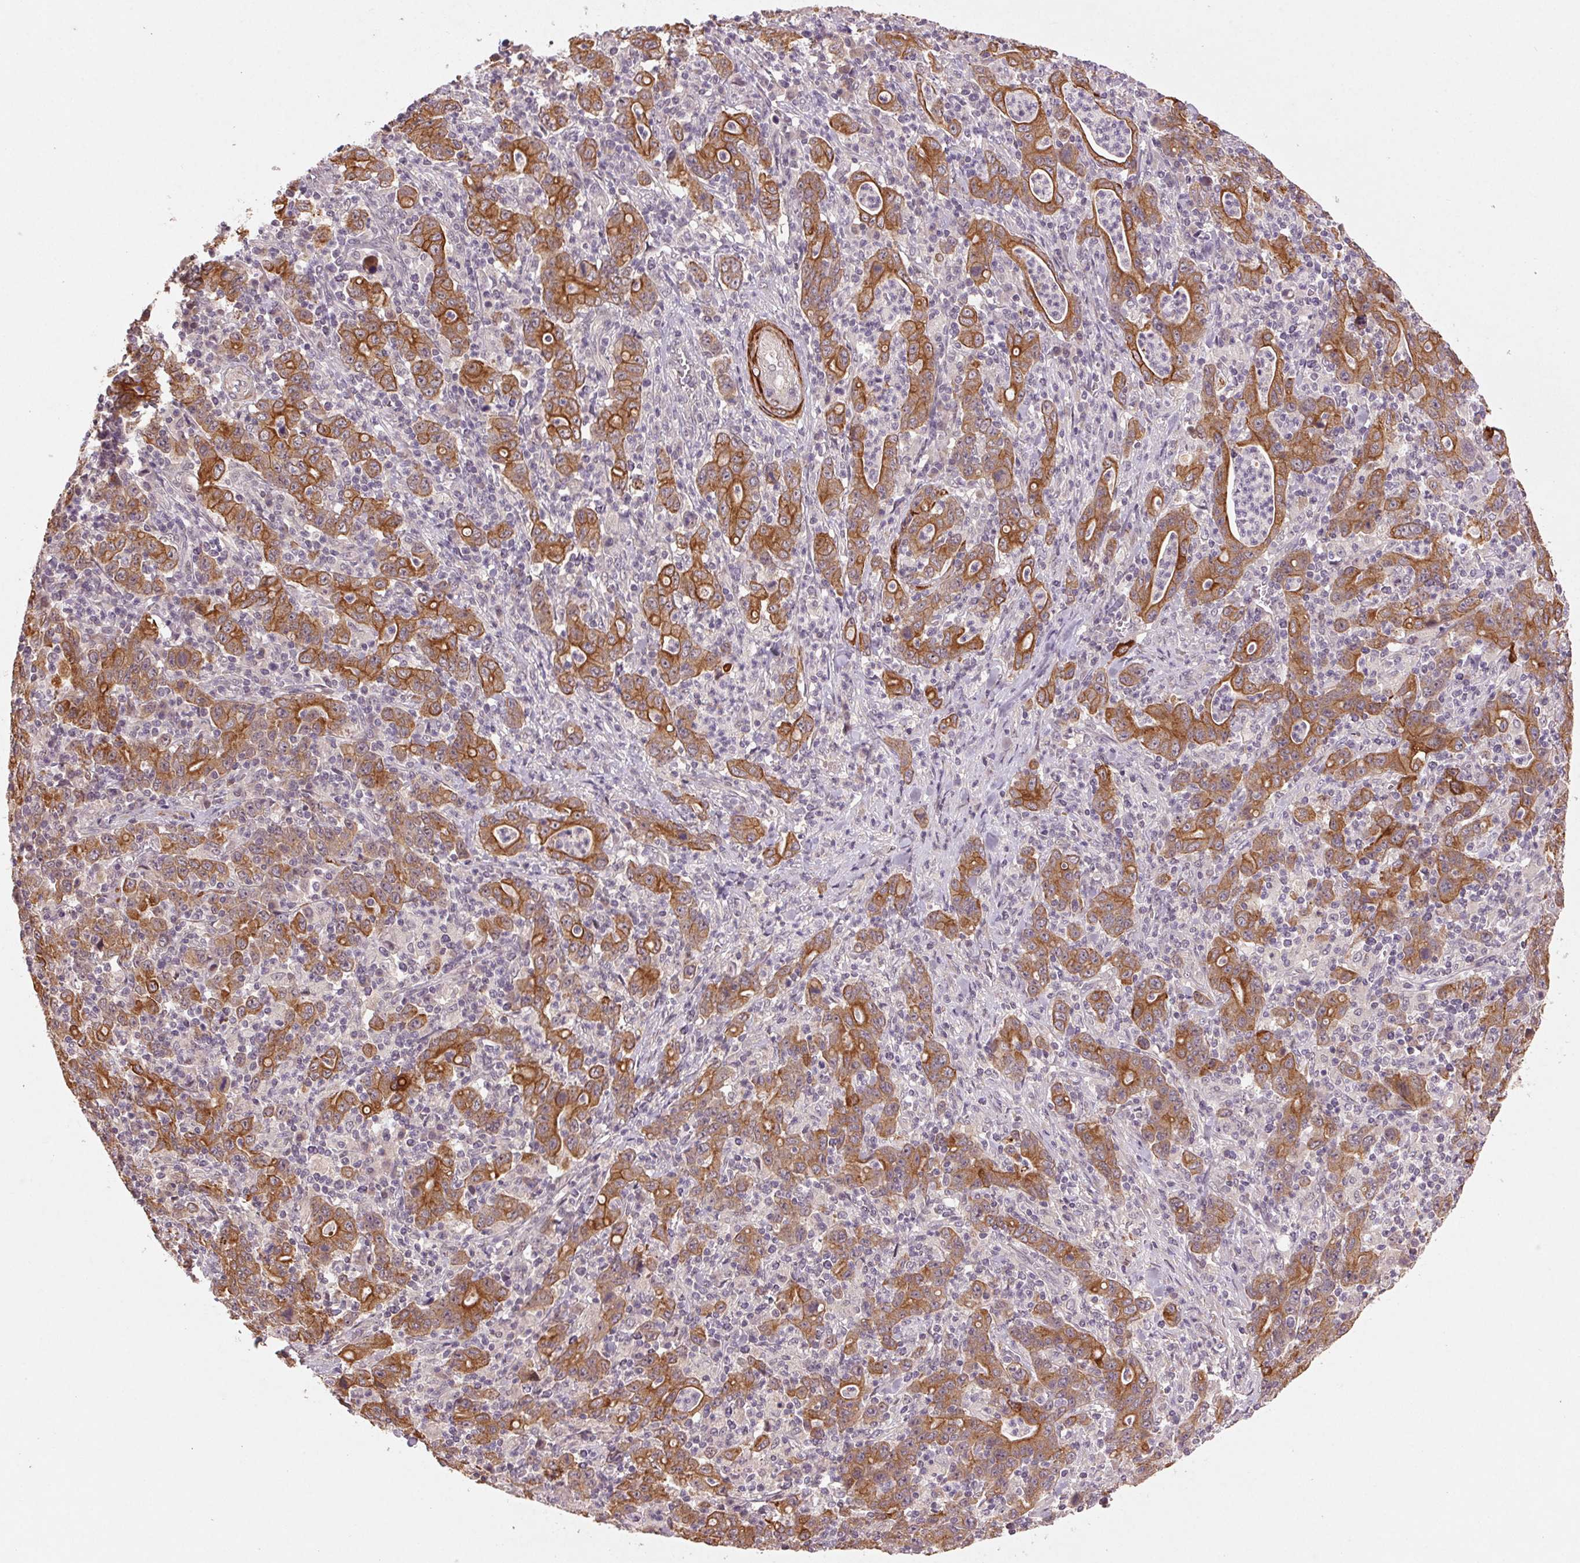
{"staining": {"intensity": "moderate", "quantity": ">75%", "location": "cytoplasmic/membranous"}, "tissue": "stomach cancer", "cell_type": "Tumor cells", "image_type": "cancer", "snomed": [{"axis": "morphology", "description": "Adenocarcinoma, NOS"}, {"axis": "topography", "description": "Stomach, upper"}], "caption": "Human stomach adenocarcinoma stained with a protein marker exhibits moderate staining in tumor cells.", "gene": "SMLR1", "patient": {"sex": "male", "age": 69}}